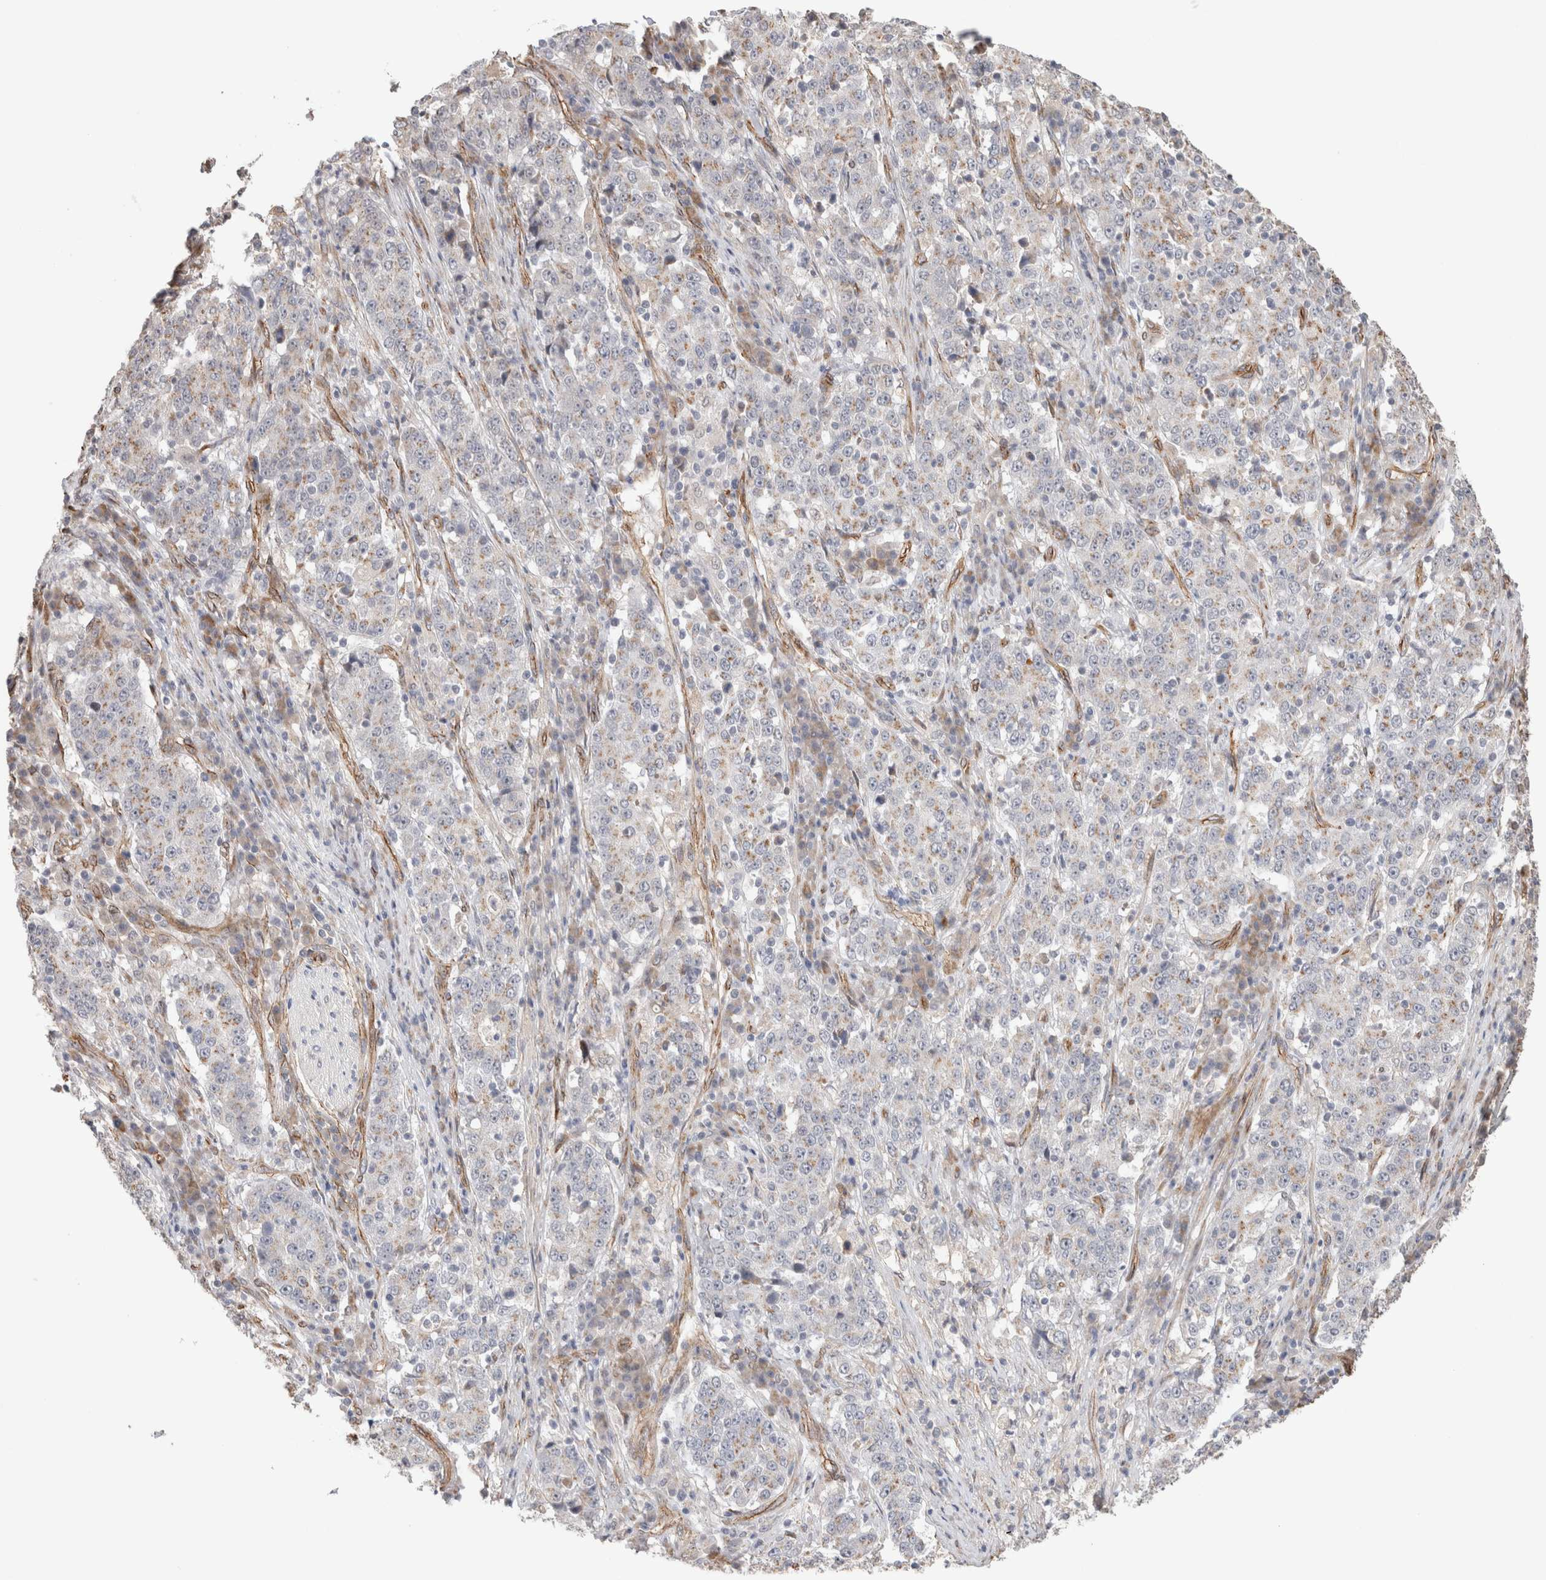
{"staining": {"intensity": "weak", "quantity": ">75%", "location": "cytoplasmic/membranous"}, "tissue": "stomach cancer", "cell_type": "Tumor cells", "image_type": "cancer", "snomed": [{"axis": "morphology", "description": "Adenocarcinoma, NOS"}, {"axis": "topography", "description": "Stomach"}], "caption": "Immunohistochemistry (DAB) staining of human stomach adenocarcinoma reveals weak cytoplasmic/membranous protein staining in approximately >75% of tumor cells. (IHC, brightfield microscopy, high magnification).", "gene": "CAAP1", "patient": {"sex": "male", "age": 59}}